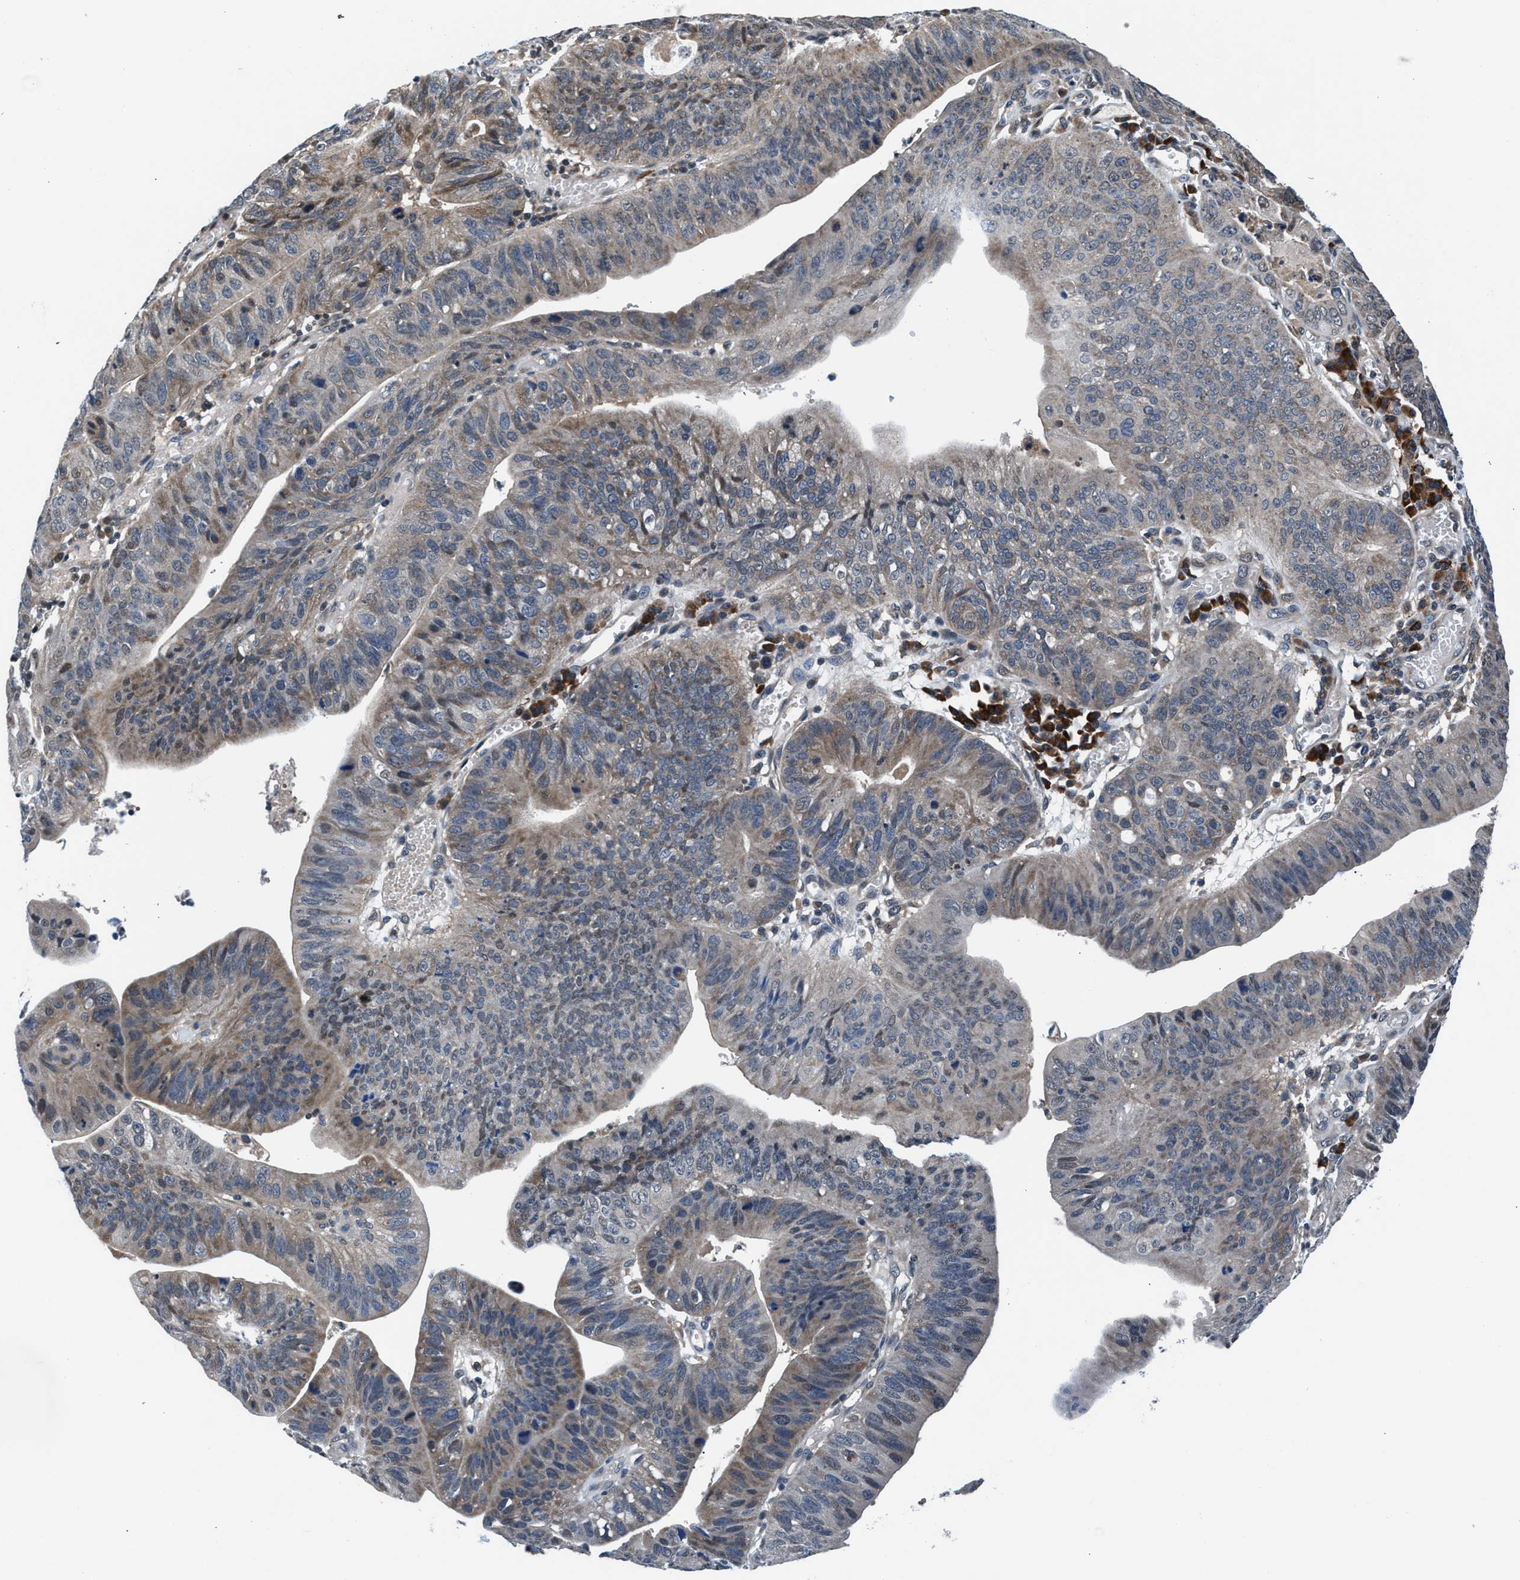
{"staining": {"intensity": "weak", "quantity": "<25%", "location": "cytoplasmic/membranous"}, "tissue": "stomach cancer", "cell_type": "Tumor cells", "image_type": "cancer", "snomed": [{"axis": "morphology", "description": "Adenocarcinoma, NOS"}, {"axis": "topography", "description": "Stomach"}], "caption": "Tumor cells show no significant positivity in stomach adenocarcinoma.", "gene": "PRPSAP2", "patient": {"sex": "male", "age": 59}}